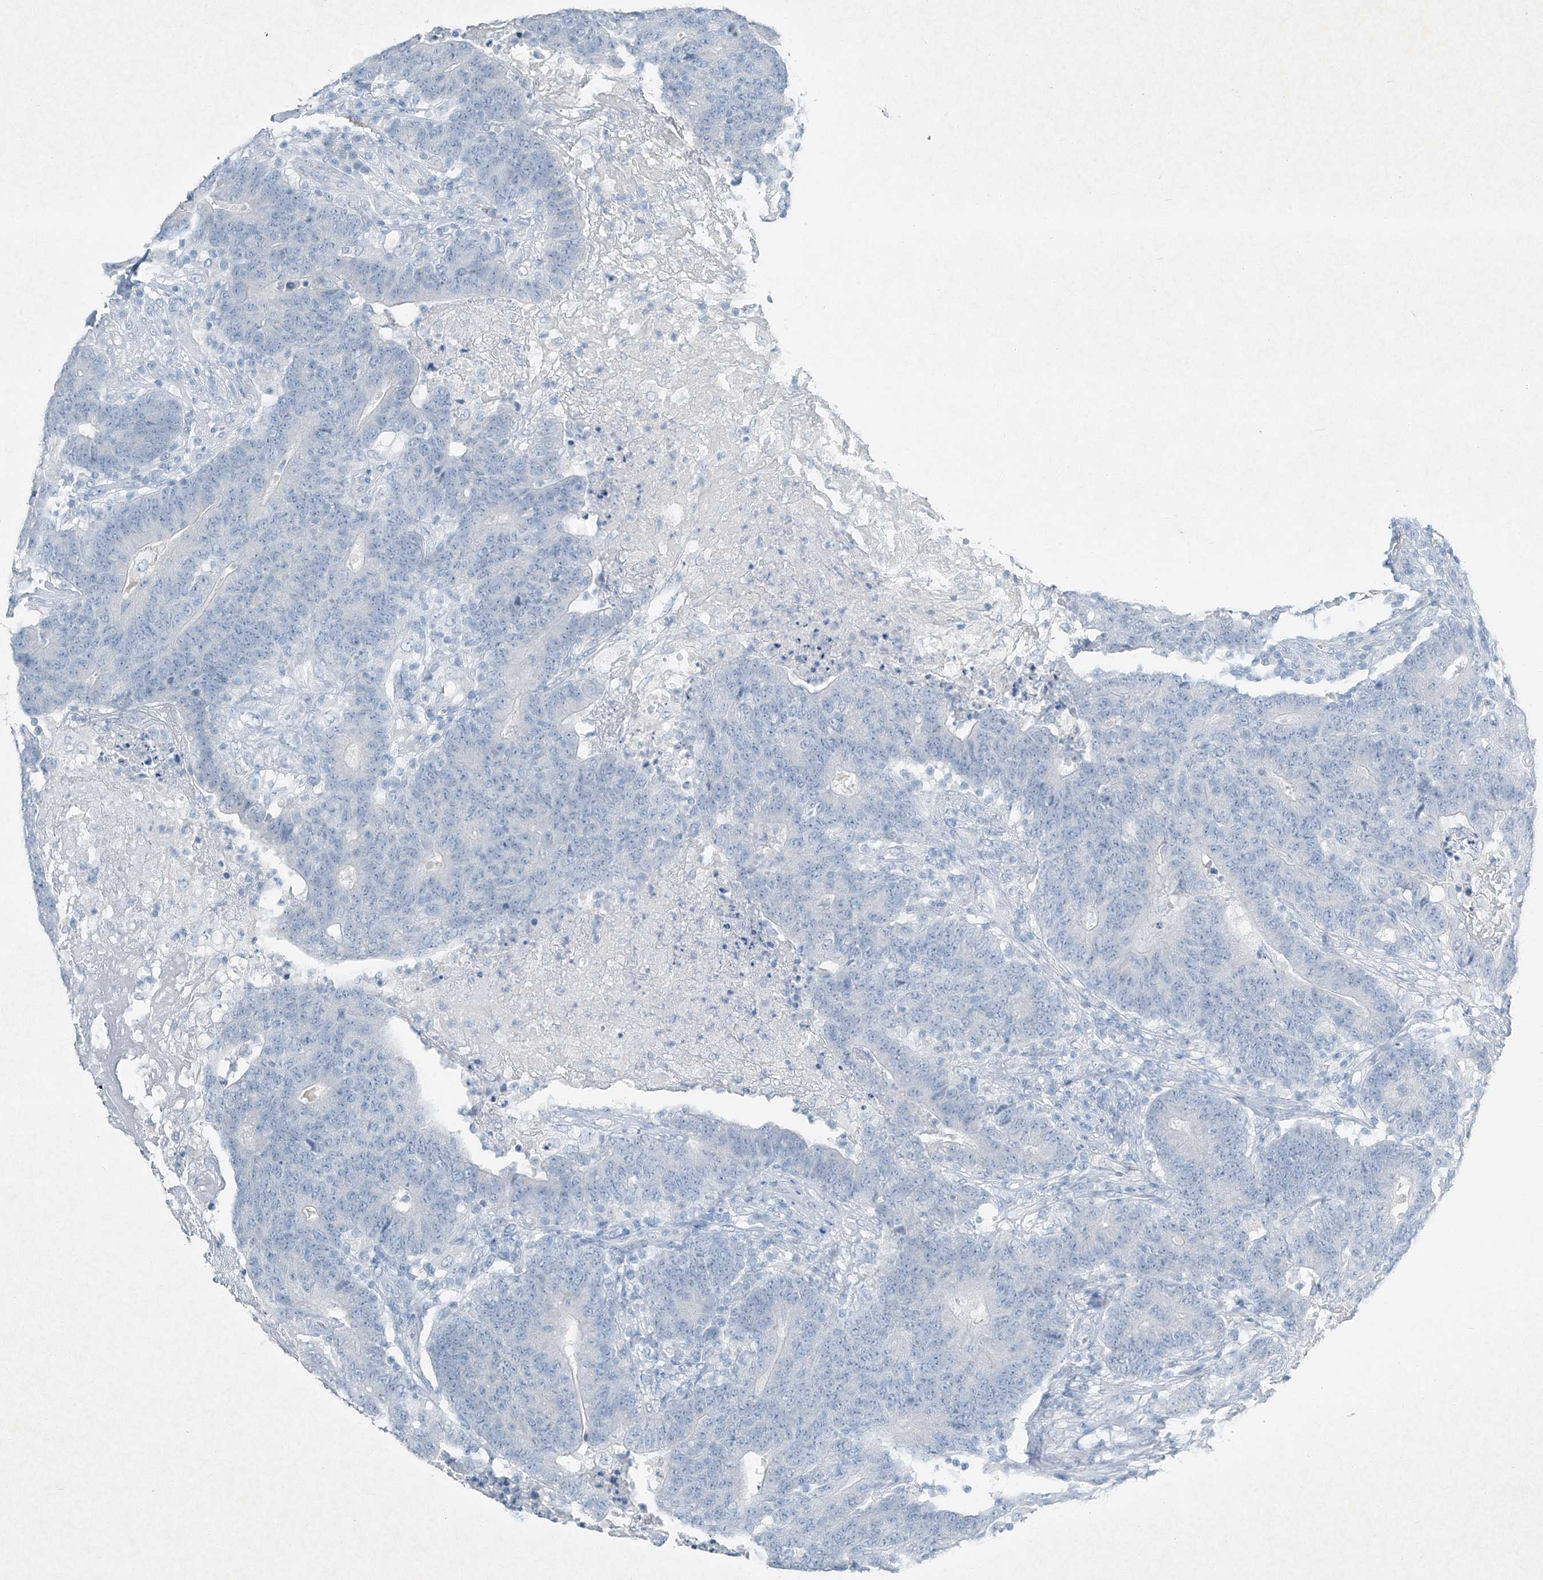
{"staining": {"intensity": "negative", "quantity": "none", "location": "none"}, "tissue": "colorectal cancer", "cell_type": "Tumor cells", "image_type": "cancer", "snomed": [{"axis": "morphology", "description": "Normal tissue, NOS"}, {"axis": "morphology", "description": "Adenocarcinoma, NOS"}, {"axis": "topography", "description": "Colon"}], "caption": "Photomicrograph shows no significant protein positivity in tumor cells of colorectal cancer.", "gene": "PGM5", "patient": {"sex": "female", "age": 75}}